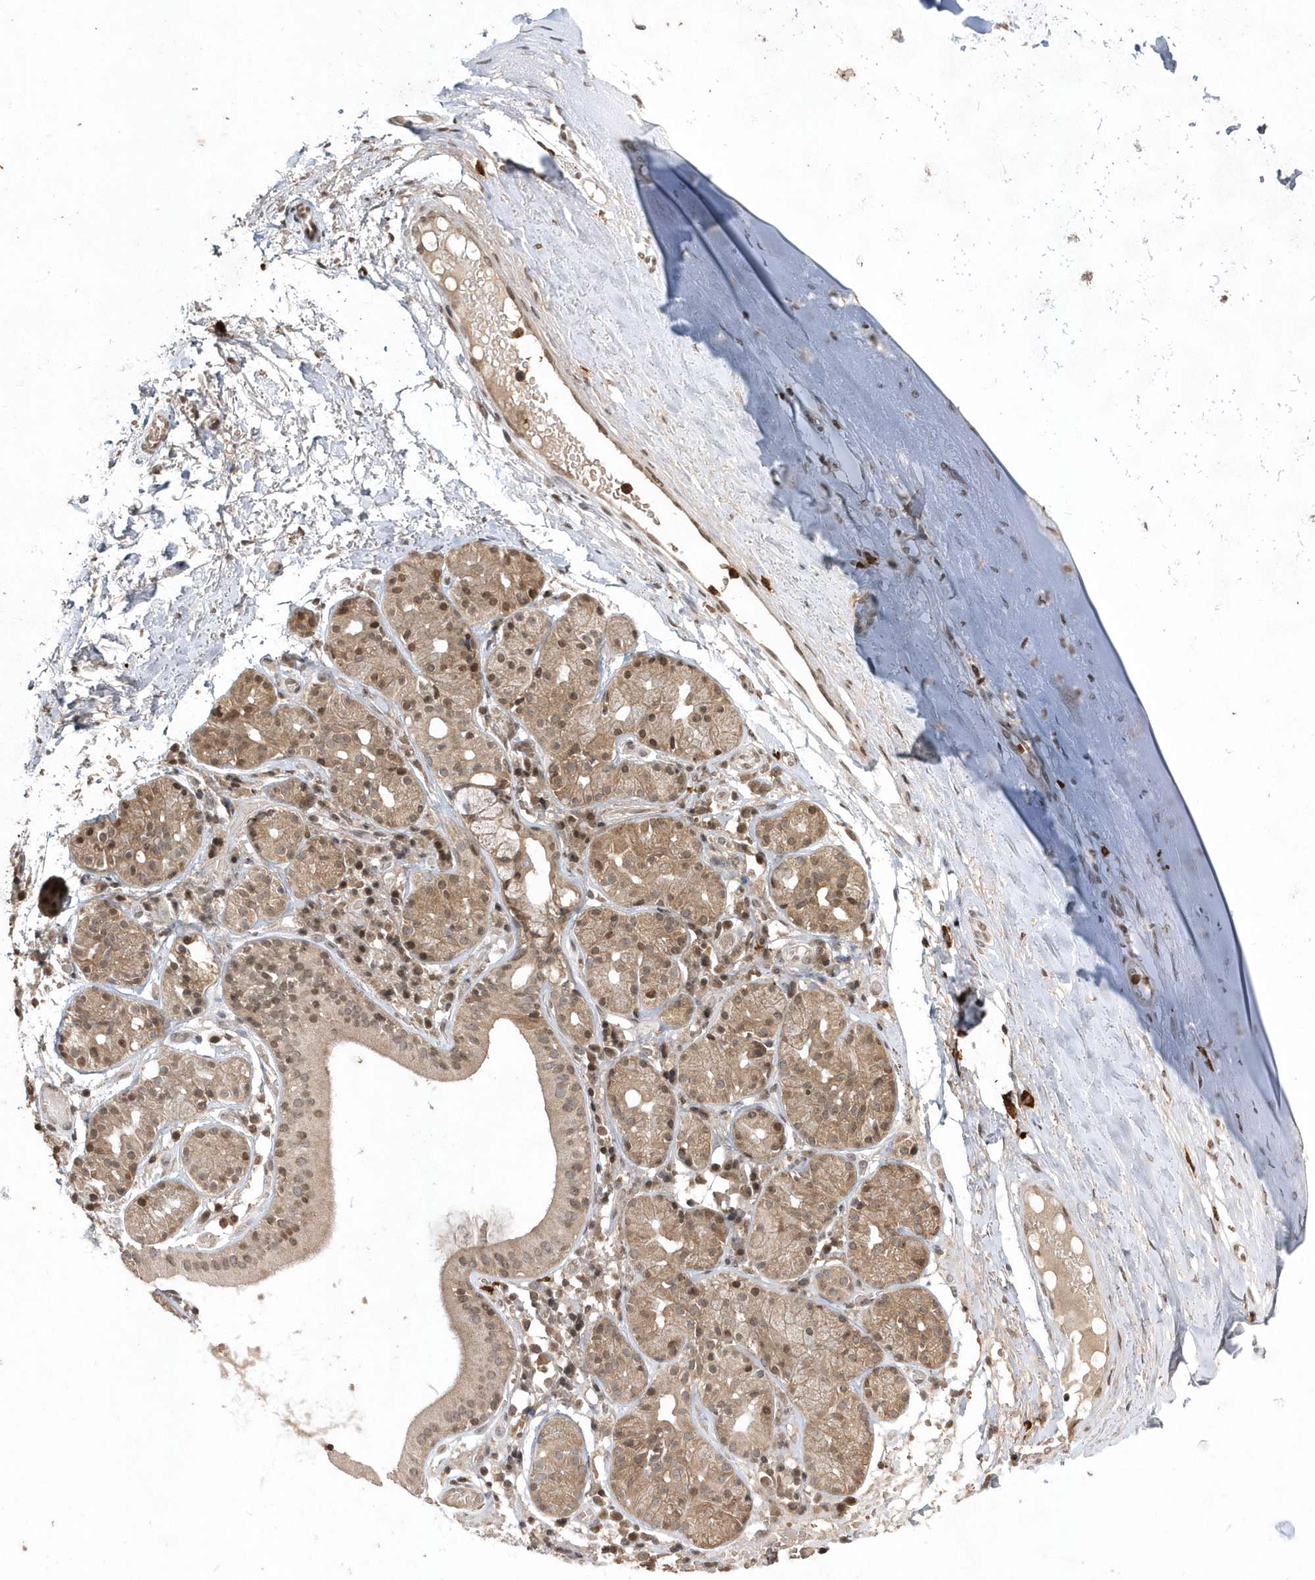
{"staining": {"intensity": "weak", "quantity": "25%-75%", "location": "cytoplasmic/membranous"}, "tissue": "adipose tissue", "cell_type": "Adipocytes", "image_type": "normal", "snomed": [{"axis": "morphology", "description": "Normal tissue, NOS"}, {"axis": "morphology", "description": "Basal cell carcinoma"}, {"axis": "topography", "description": "Cartilage tissue"}, {"axis": "topography", "description": "Nasopharynx"}, {"axis": "topography", "description": "Oral tissue"}], "caption": "Immunohistochemical staining of unremarkable human adipose tissue exhibits low levels of weak cytoplasmic/membranous expression in about 25%-75% of adipocytes.", "gene": "EIF2B1", "patient": {"sex": "female", "age": 77}}